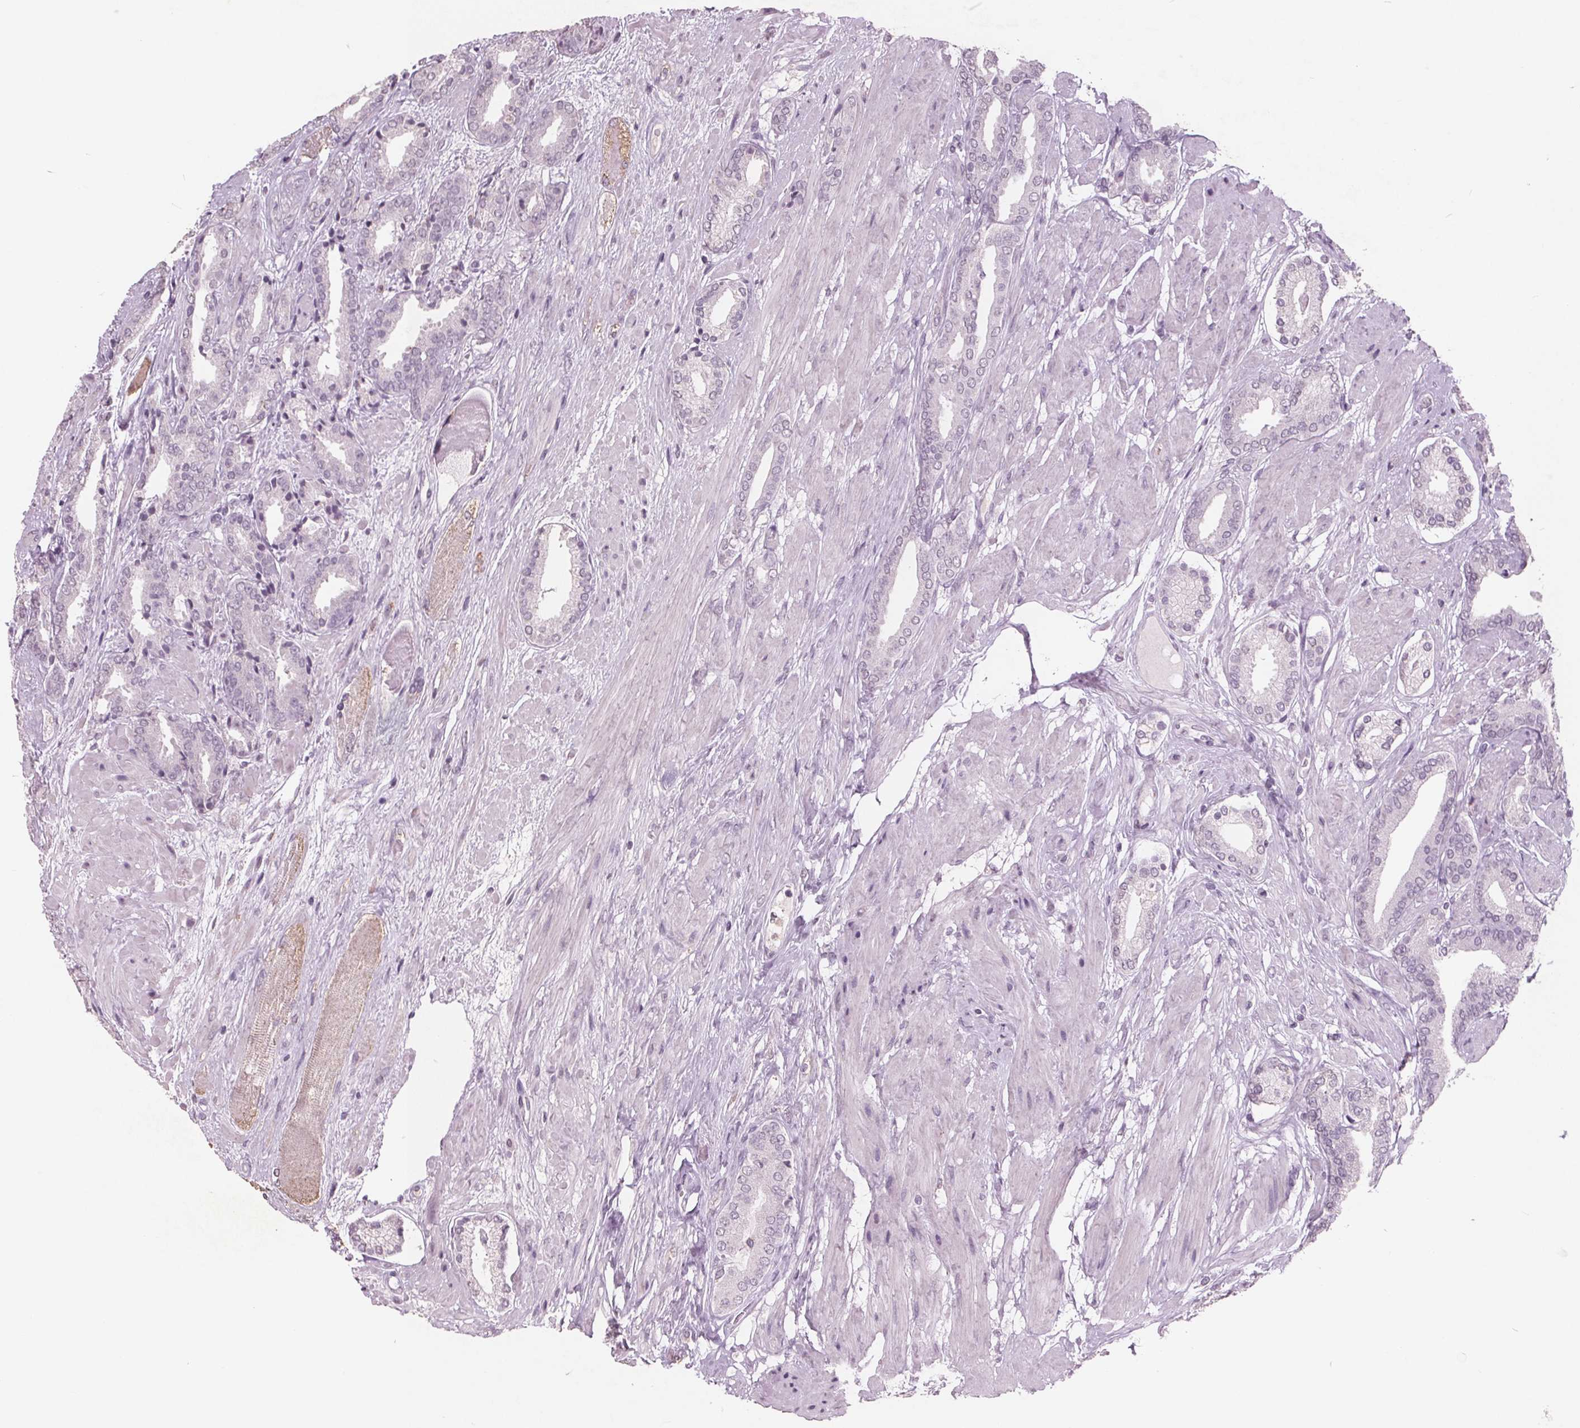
{"staining": {"intensity": "negative", "quantity": "none", "location": "none"}, "tissue": "prostate cancer", "cell_type": "Tumor cells", "image_type": "cancer", "snomed": [{"axis": "morphology", "description": "Adenocarcinoma, High grade"}, {"axis": "topography", "description": "Prostate"}], "caption": "DAB immunohistochemical staining of prostate high-grade adenocarcinoma reveals no significant positivity in tumor cells.", "gene": "PTPN14", "patient": {"sex": "male", "age": 56}}